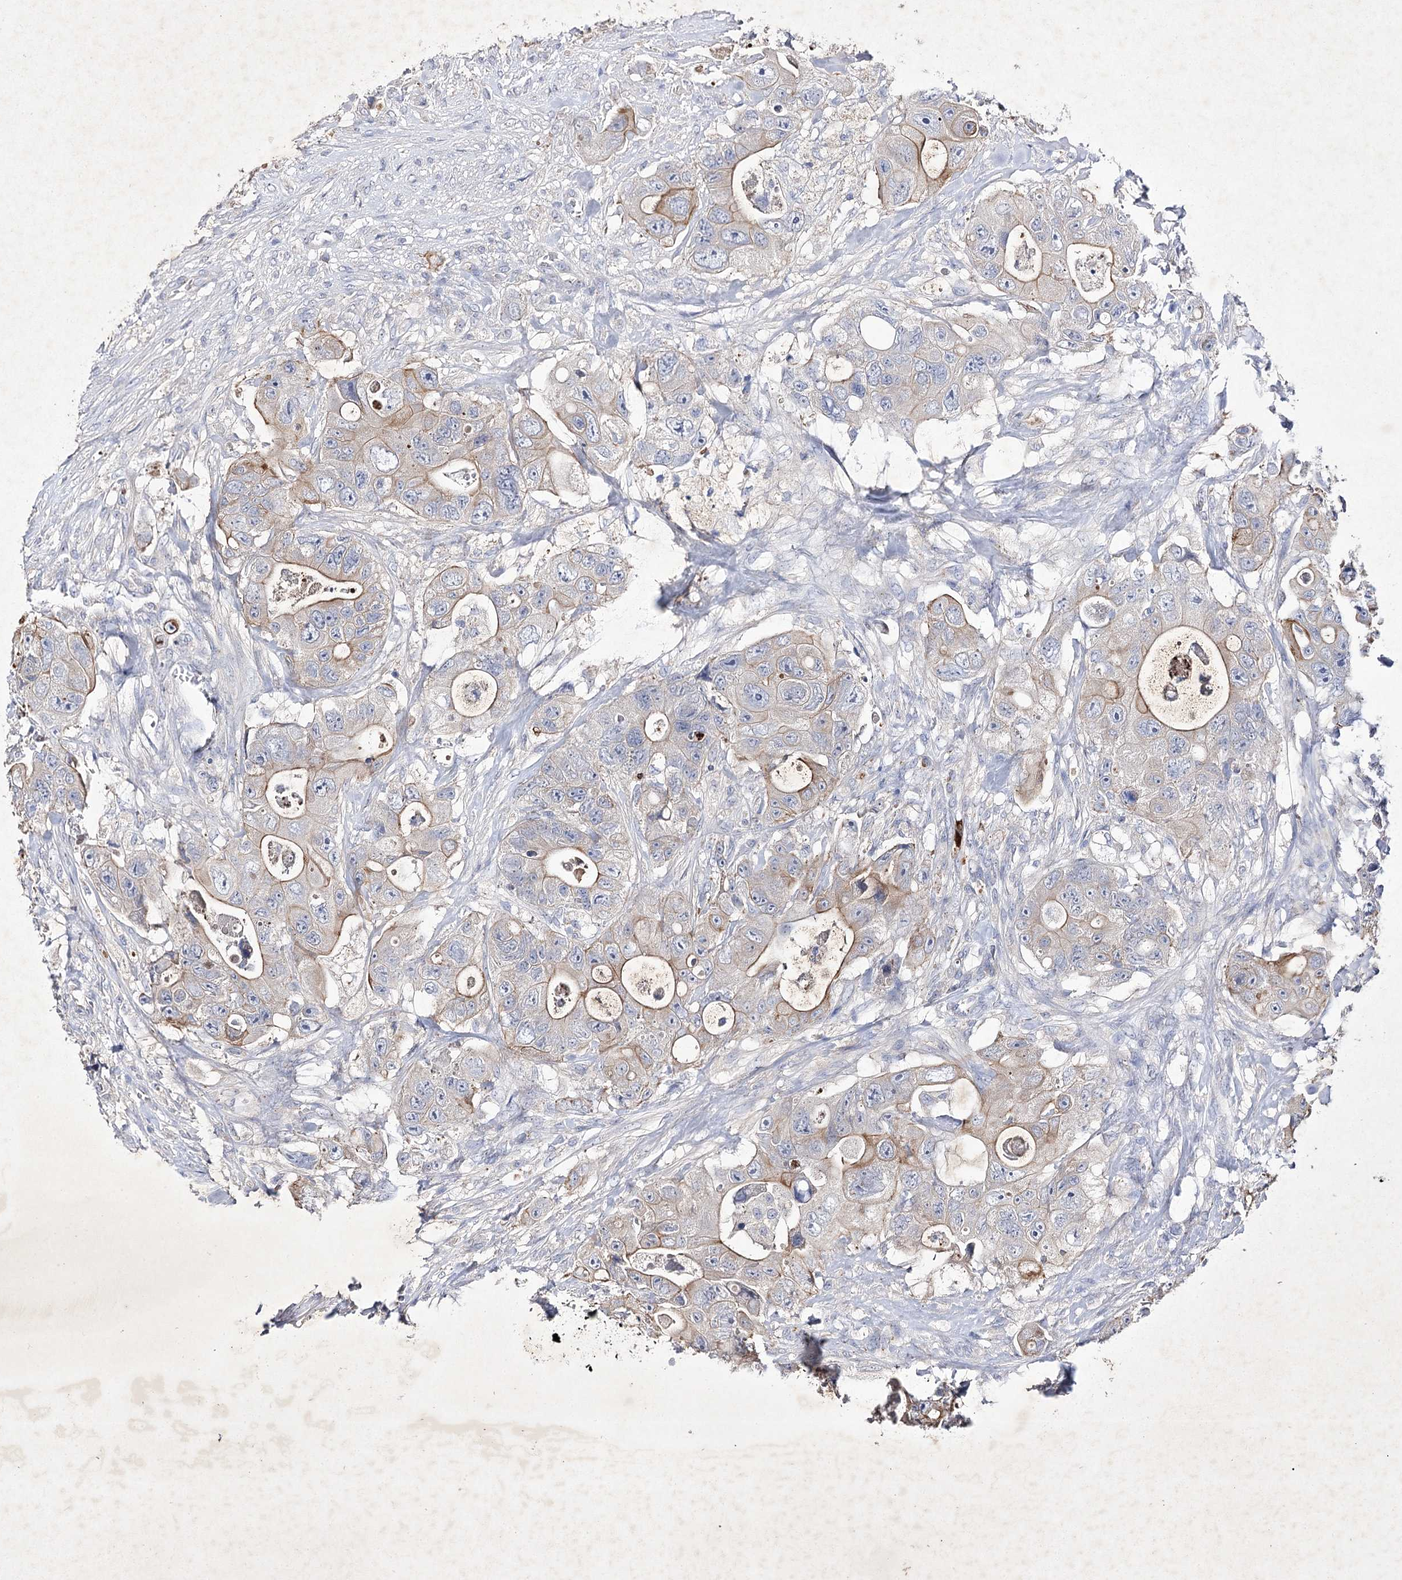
{"staining": {"intensity": "moderate", "quantity": "<25%", "location": "cytoplasmic/membranous"}, "tissue": "colorectal cancer", "cell_type": "Tumor cells", "image_type": "cancer", "snomed": [{"axis": "morphology", "description": "Adenocarcinoma, NOS"}, {"axis": "topography", "description": "Colon"}], "caption": "A low amount of moderate cytoplasmic/membranous expression is seen in about <25% of tumor cells in colorectal adenocarcinoma tissue.", "gene": "COX15", "patient": {"sex": "female", "age": 46}}